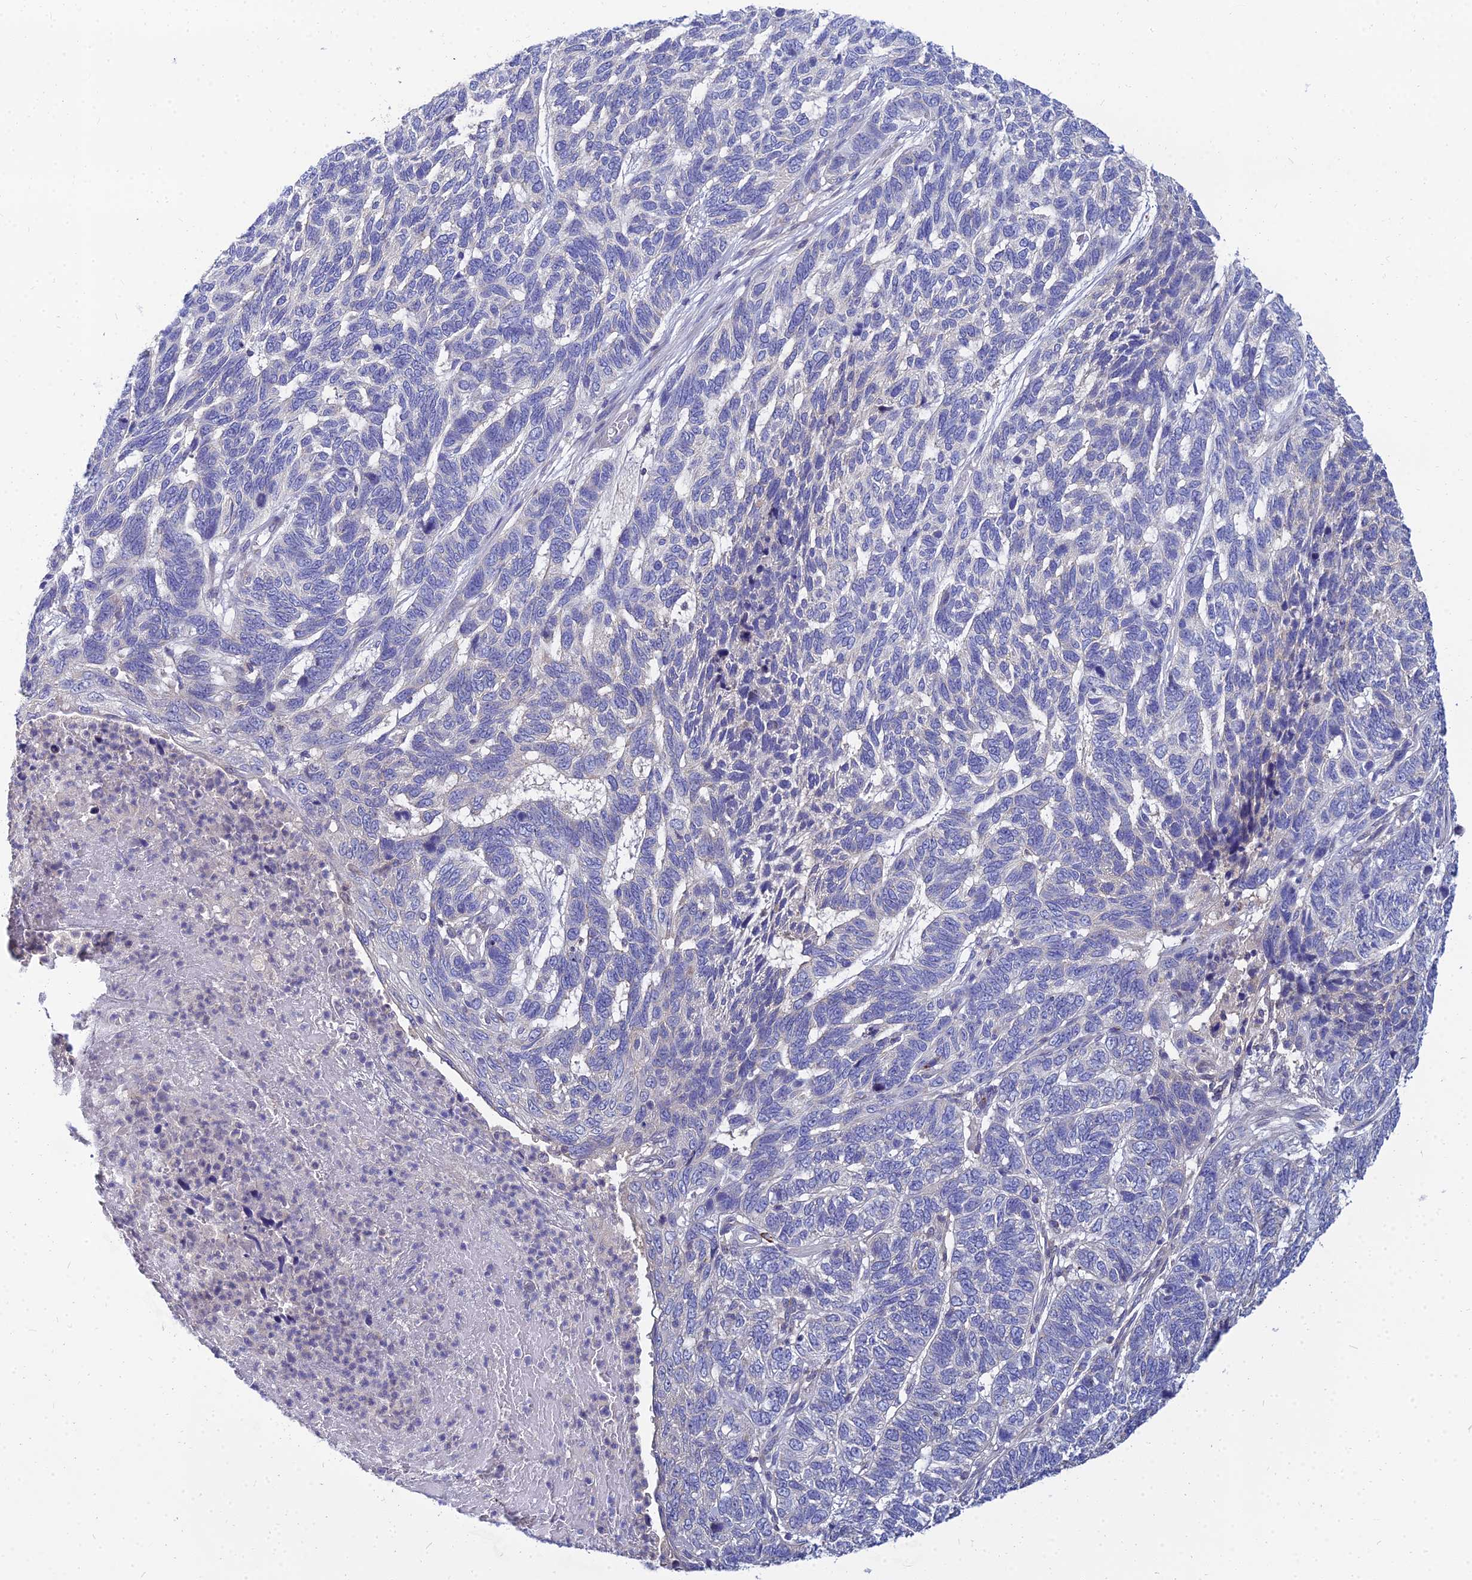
{"staining": {"intensity": "negative", "quantity": "none", "location": "none"}, "tissue": "skin cancer", "cell_type": "Tumor cells", "image_type": "cancer", "snomed": [{"axis": "morphology", "description": "Basal cell carcinoma"}, {"axis": "topography", "description": "Skin"}], "caption": "Immunohistochemical staining of skin cancer displays no significant positivity in tumor cells. (Stains: DAB immunohistochemistry (IHC) with hematoxylin counter stain, Microscopy: brightfield microscopy at high magnification).", "gene": "NPY", "patient": {"sex": "female", "age": 65}}